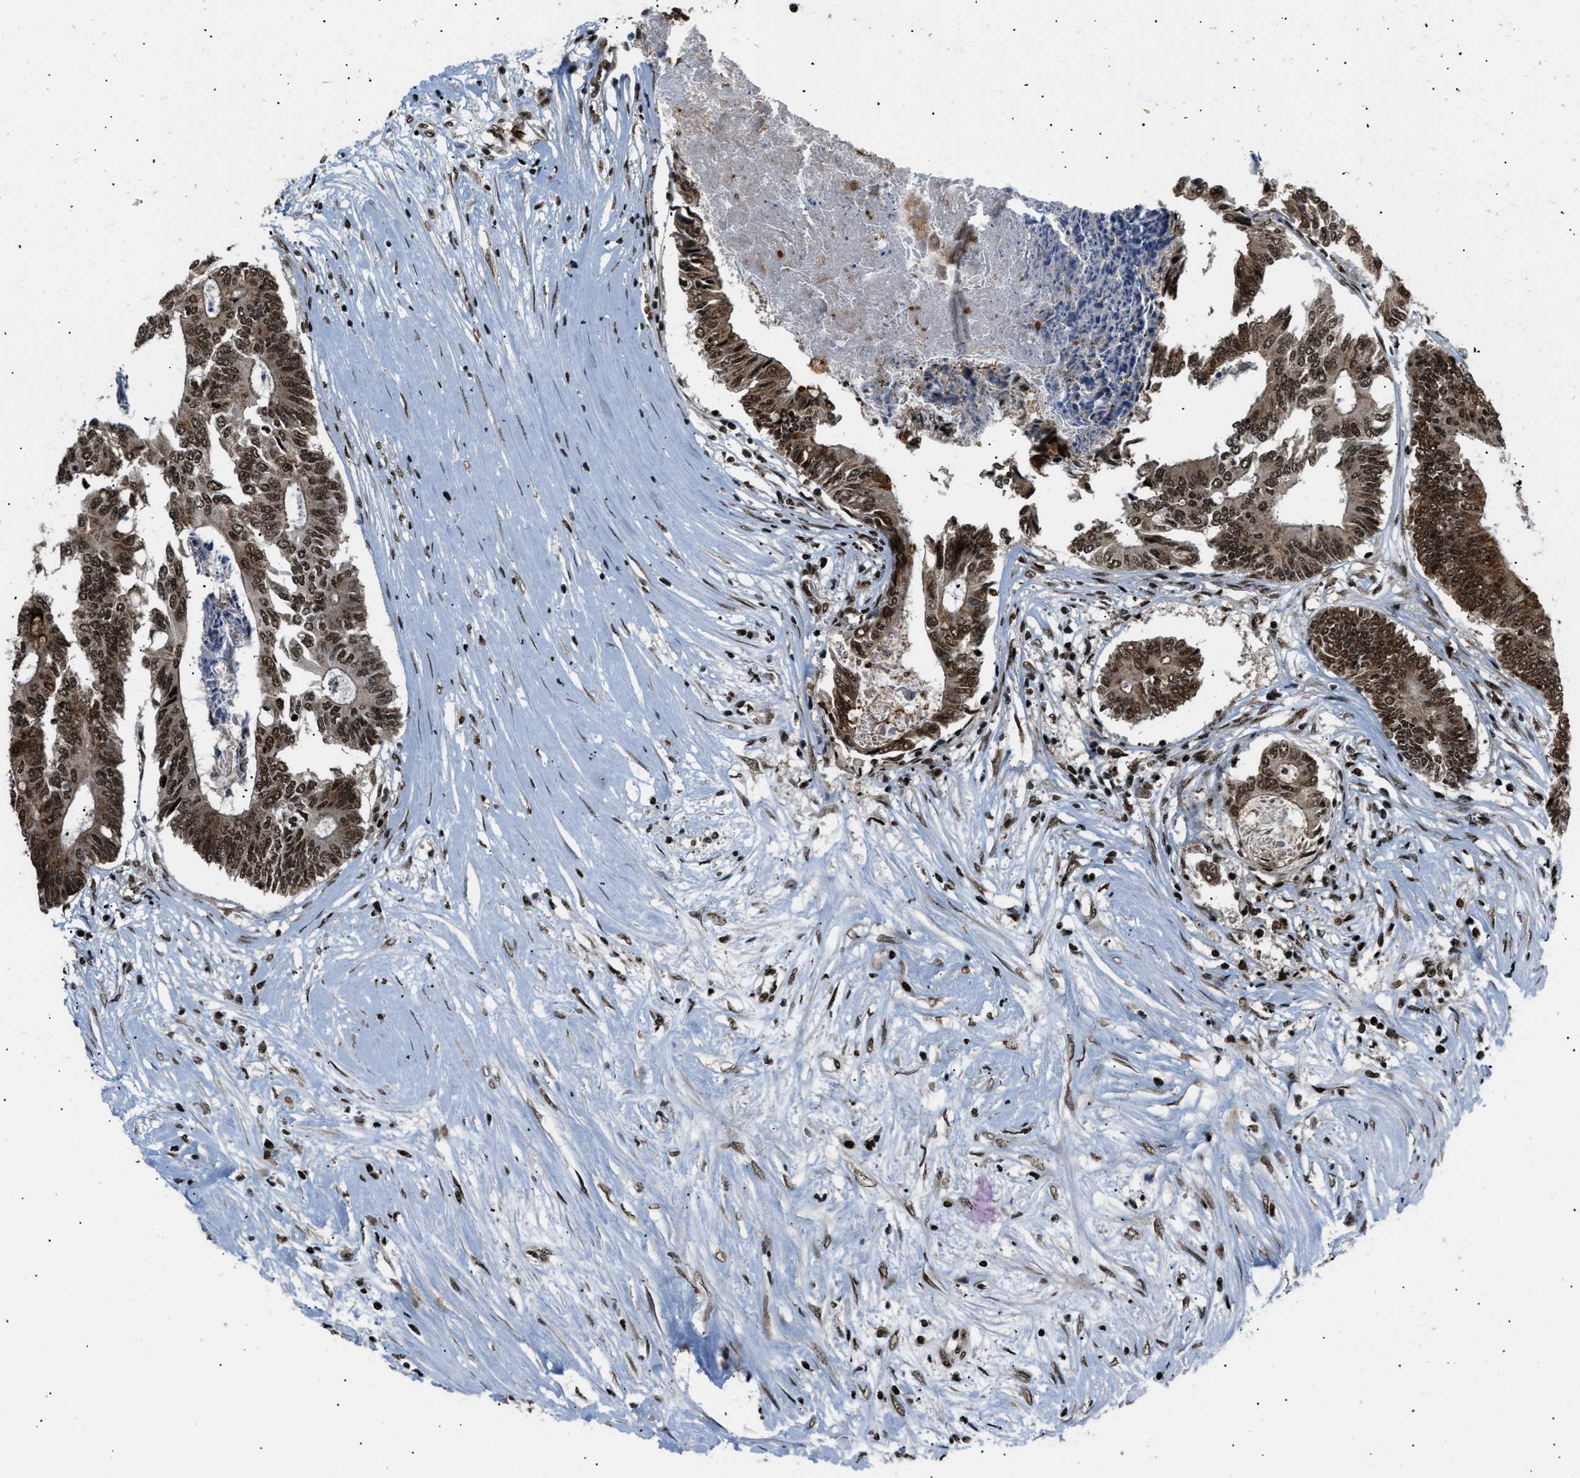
{"staining": {"intensity": "strong", "quantity": ">75%", "location": "cytoplasmic/membranous,nuclear"}, "tissue": "colorectal cancer", "cell_type": "Tumor cells", "image_type": "cancer", "snomed": [{"axis": "morphology", "description": "Adenocarcinoma, NOS"}, {"axis": "topography", "description": "Rectum"}], "caption": "Strong cytoplasmic/membranous and nuclear protein expression is identified in about >75% of tumor cells in colorectal adenocarcinoma.", "gene": "RBM5", "patient": {"sex": "male", "age": 63}}